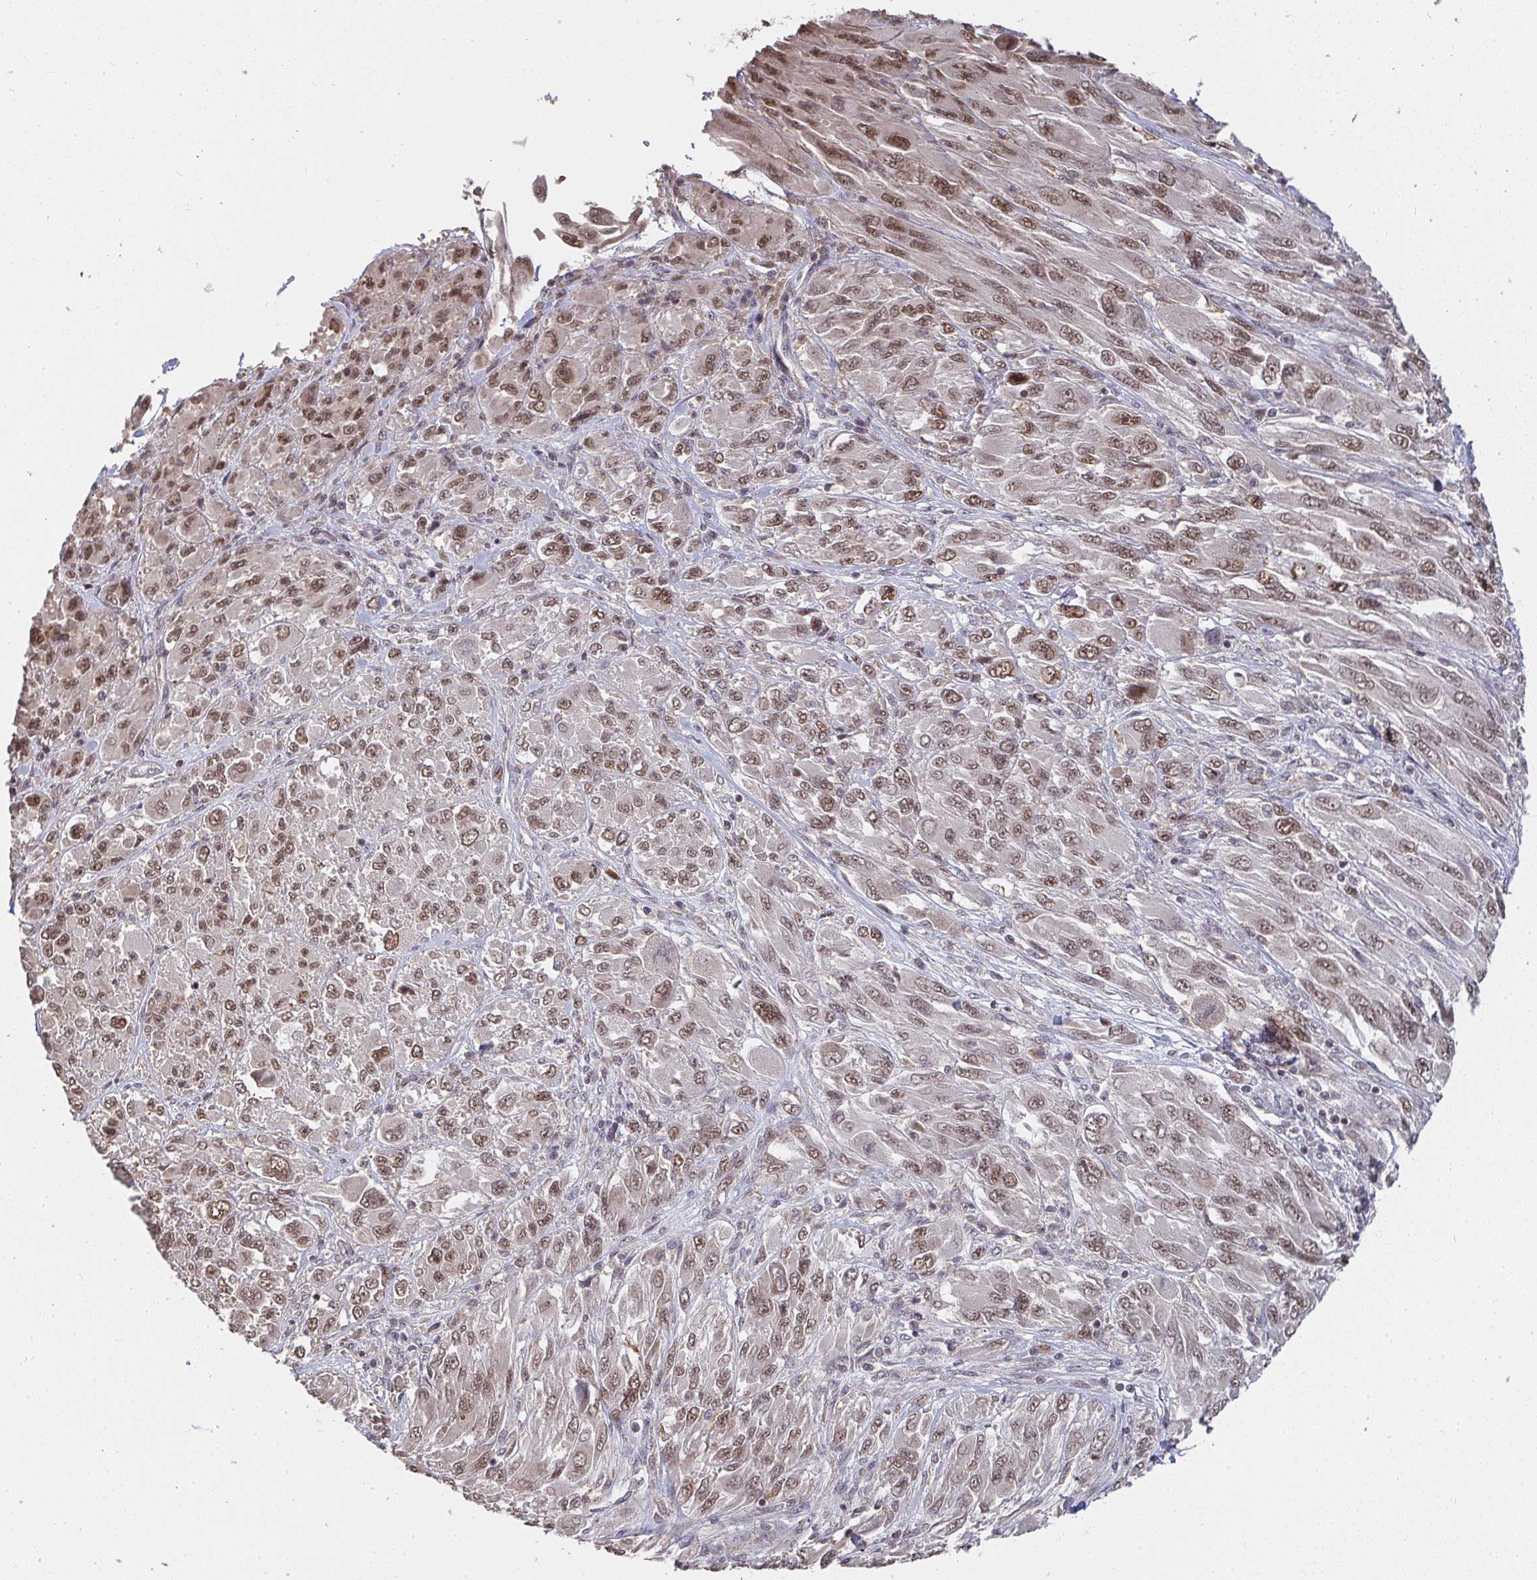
{"staining": {"intensity": "moderate", "quantity": ">75%", "location": "nuclear"}, "tissue": "melanoma", "cell_type": "Tumor cells", "image_type": "cancer", "snomed": [{"axis": "morphology", "description": "Malignant melanoma, NOS"}, {"axis": "topography", "description": "Skin"}], "caption": "This micrograph shows IHC staining of malignant melanoma, with medium moderate nuclear staining in approximately >75% of tumor cells.", "gene": "SAP30", "patient": {"sex": "female", "age": 91}}